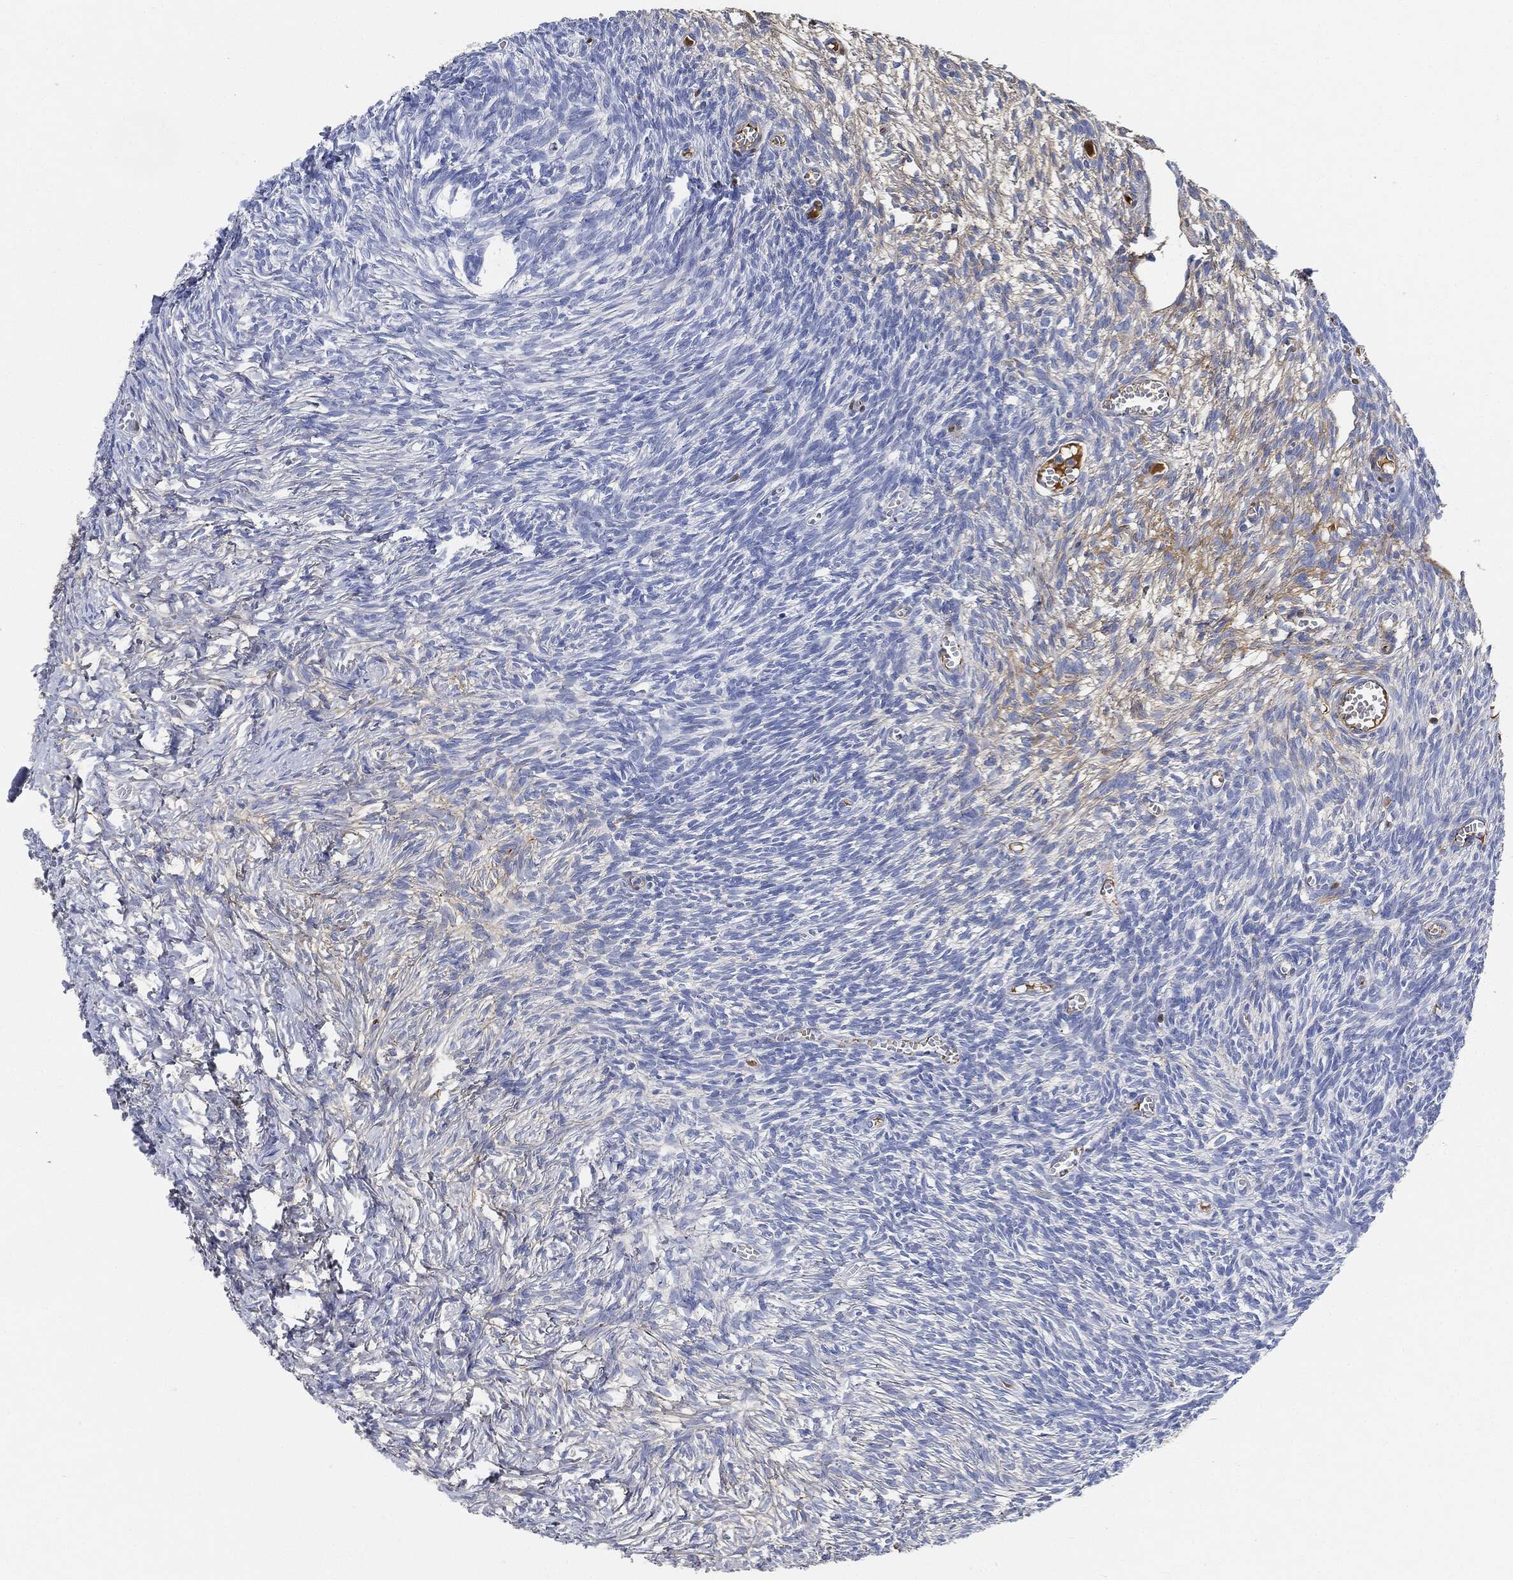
{"staining": {"intensity": "negative", "quantity": "none", "location": "none"}, "tissue": "ovary", "cell_type": "Follicle cells", "image_type": "normal", "snomed": [{"axis": "morphology", "description": "Normal tissue, NOS"}, {"axis": "topography", "description": "Ovary"}], "caption": "This is an IHC image of normal ovary. There is no staining in follicle cells.", "gene": "IGLV6", "patient": {"sex": "female", "age": 43}}